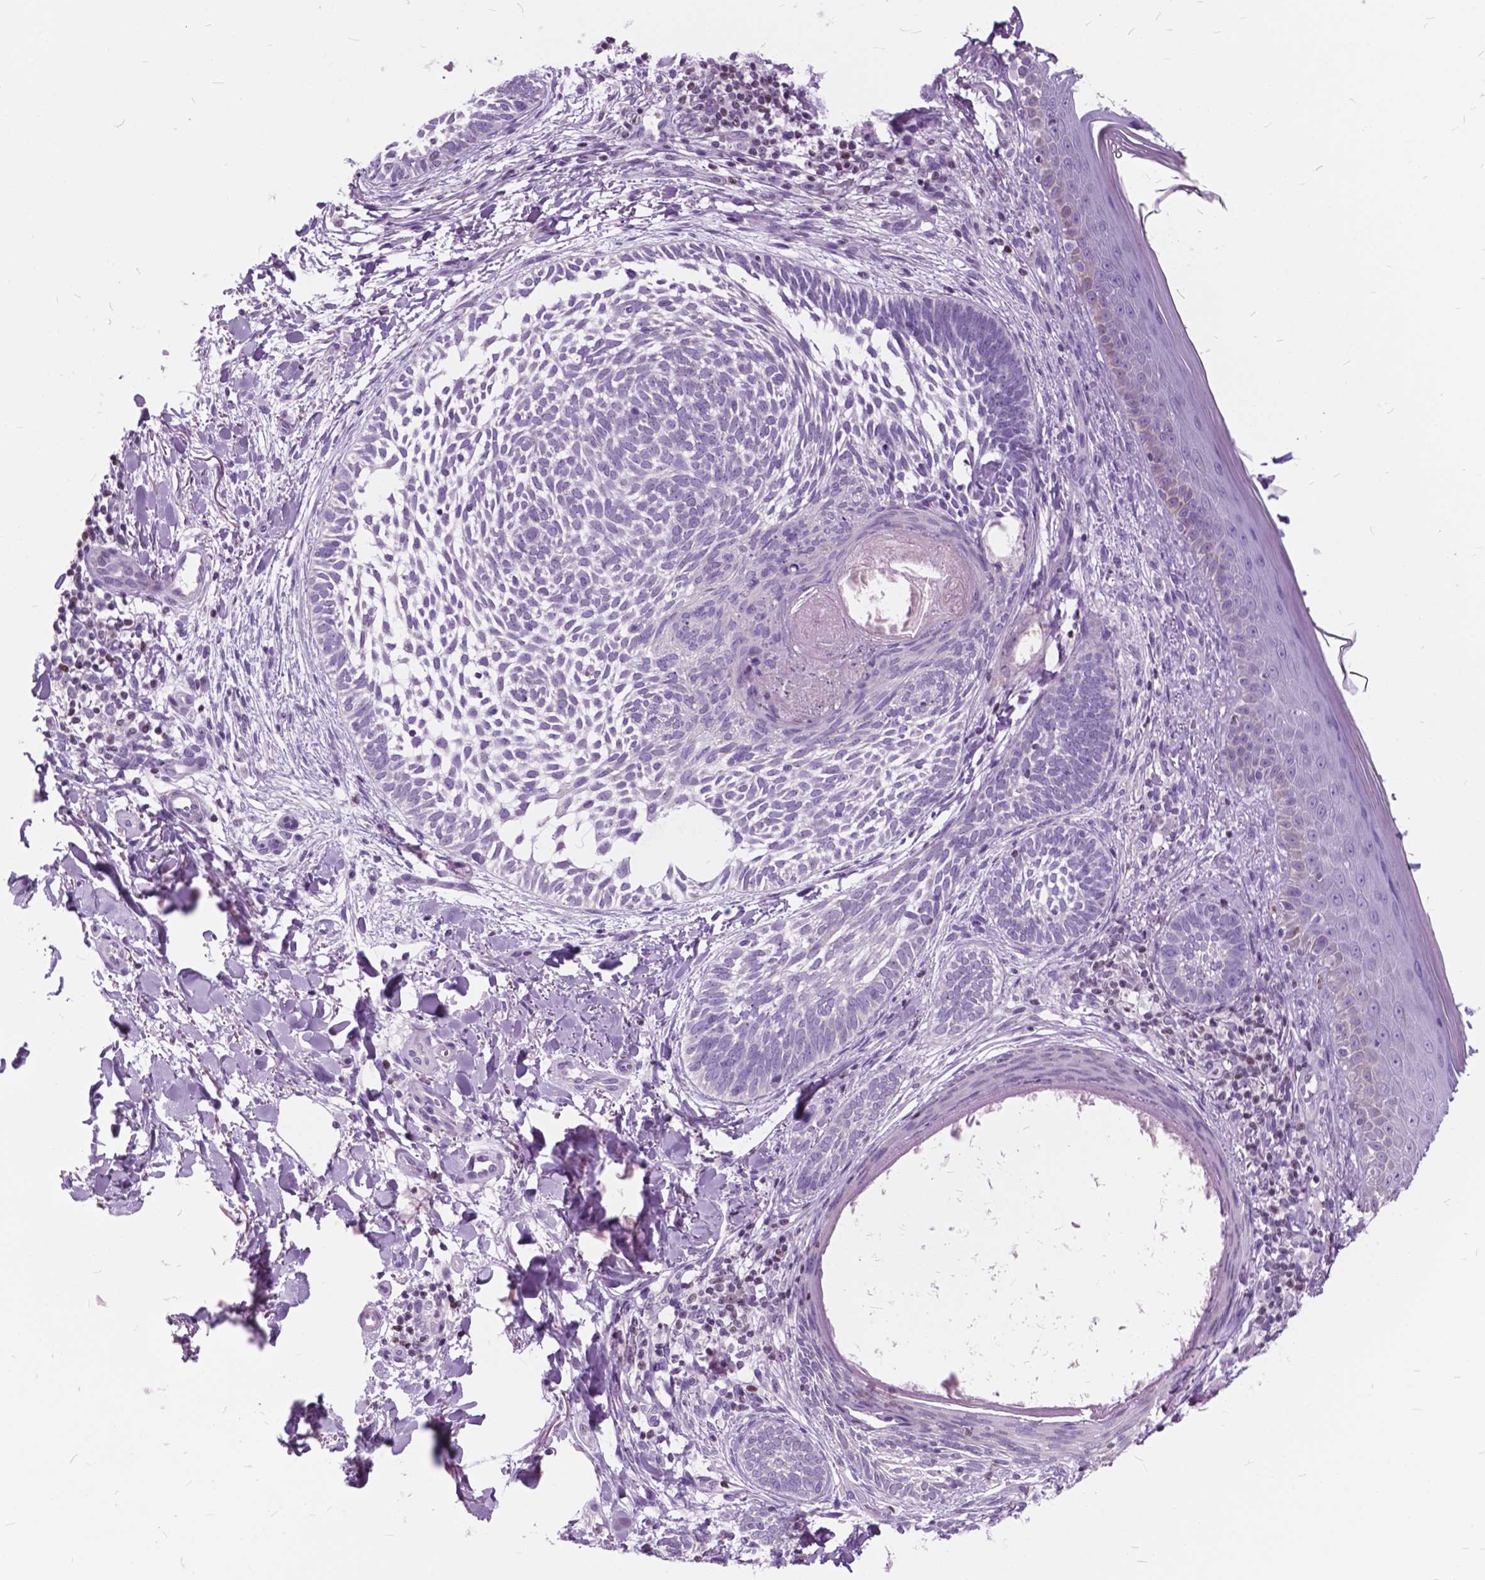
{"staining": {"intensity": "negative", "quantity": "none", "location": "none"}, "tissue": "skin cancer", "cell_type": "Tumor cells", "image_type": "cancer", "snomed": [{"axis": "morphology", "description": "Normal tissue, NOS"}, {"axis": "morphology", "description": "Basal cell carcinoma"}, {"axis": "topography", "description": "Skin"}], "caption": "This is an IHC image of basal cell carcinoma (skin). There is no expression in tumor cells.", "gene": "SP140", "patient": {"sex": "male", "age": 46}}